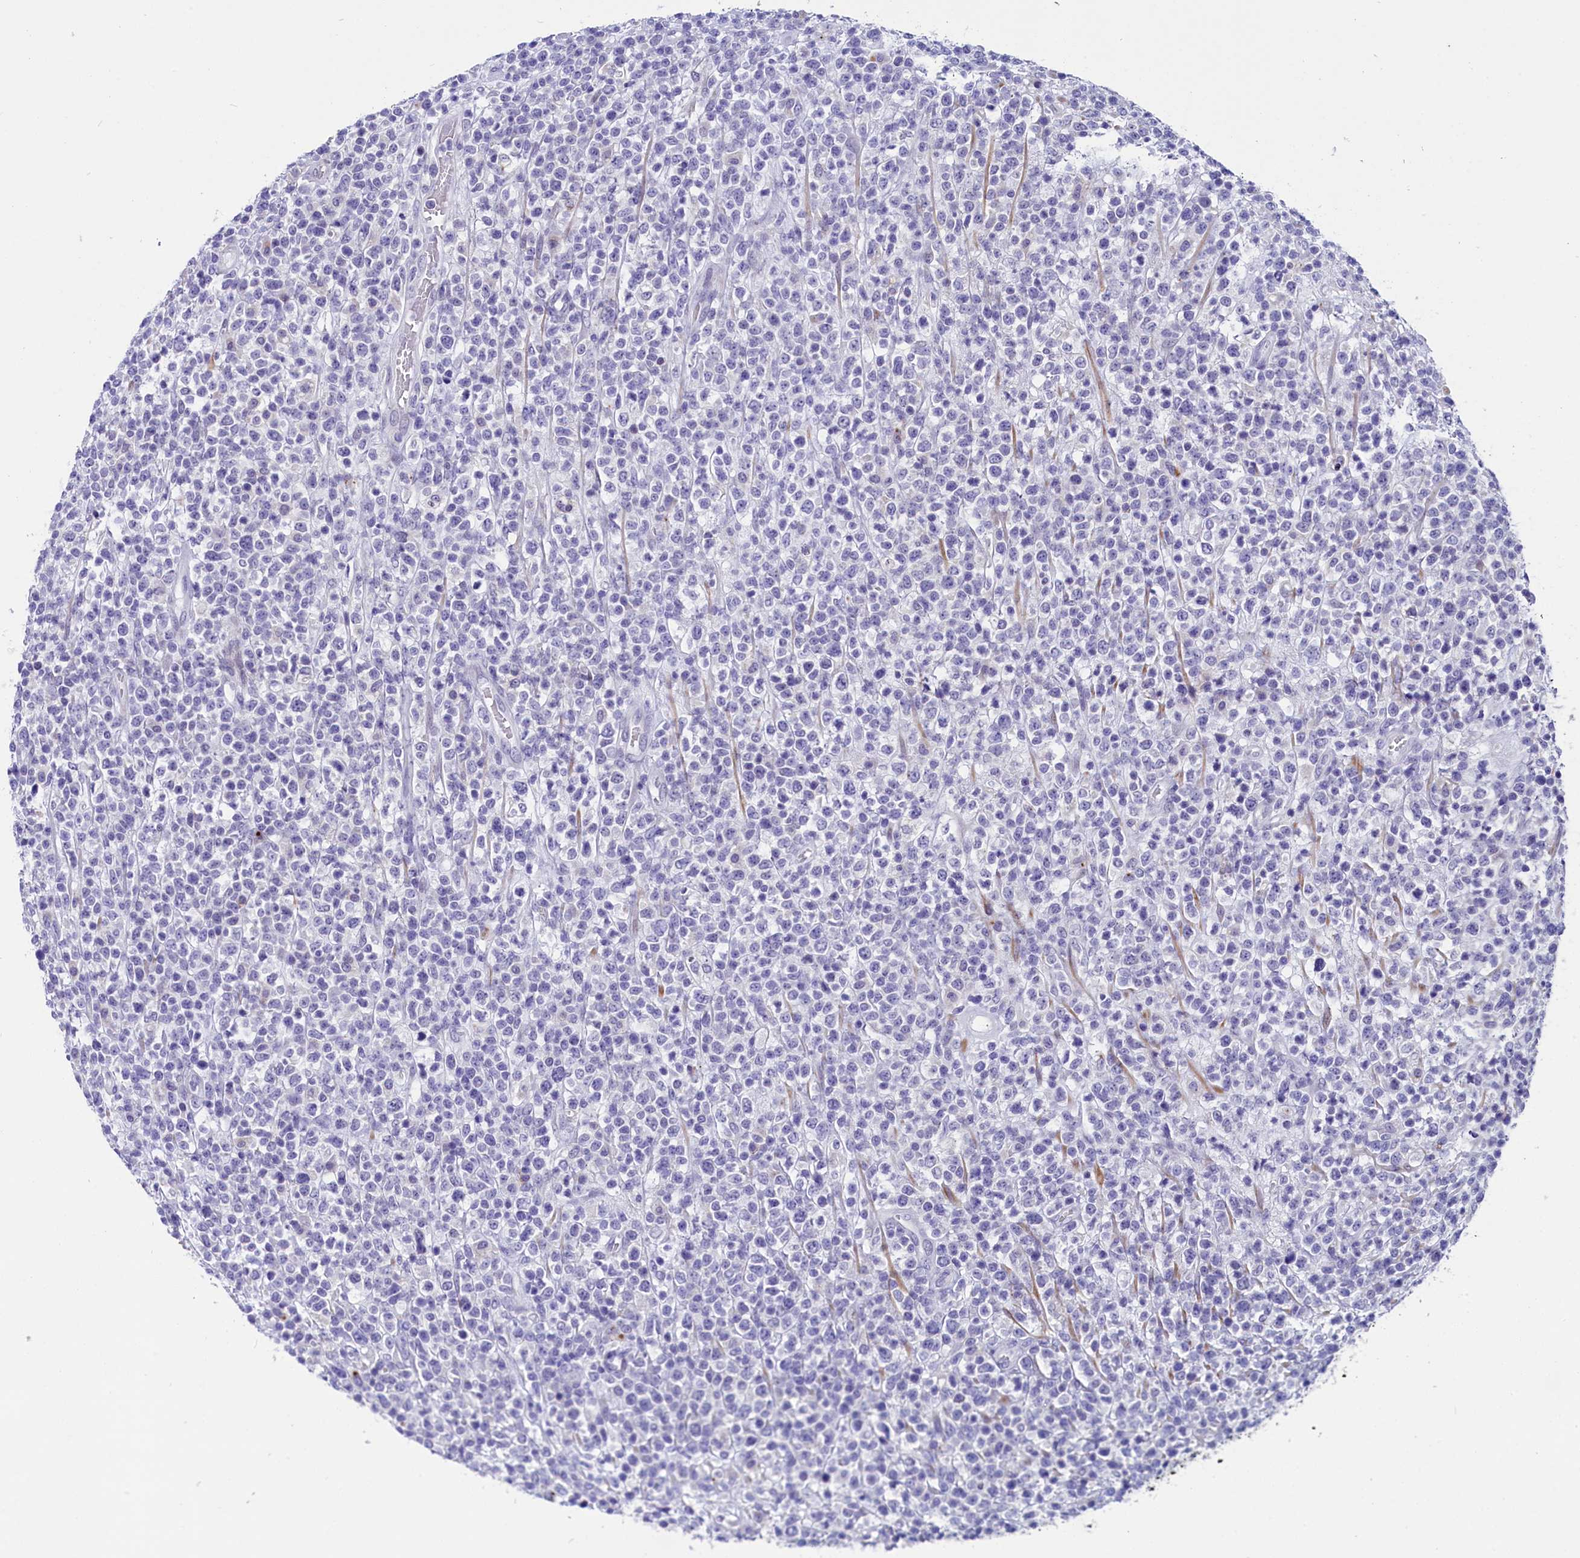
{"staining": {"intensity": "negative", "quantity": "none", "location": "none"}, "tissue": "lymphoma", "cell_type": "Tumor cells", "image_type": "cancer", "snomed": [{"axis": "morphology", "description": "Malignant lymphoma, non-Hodgkin's type, High grade"}, {"axis": "topography", "description": "Colon"}], "caption": "Tumor cells show no significant positivity in high-grade malignant lymphoma, non-Hodgkin's type.", "gene": "SCD5", "patient": {"sex": "female", "age": 53}}